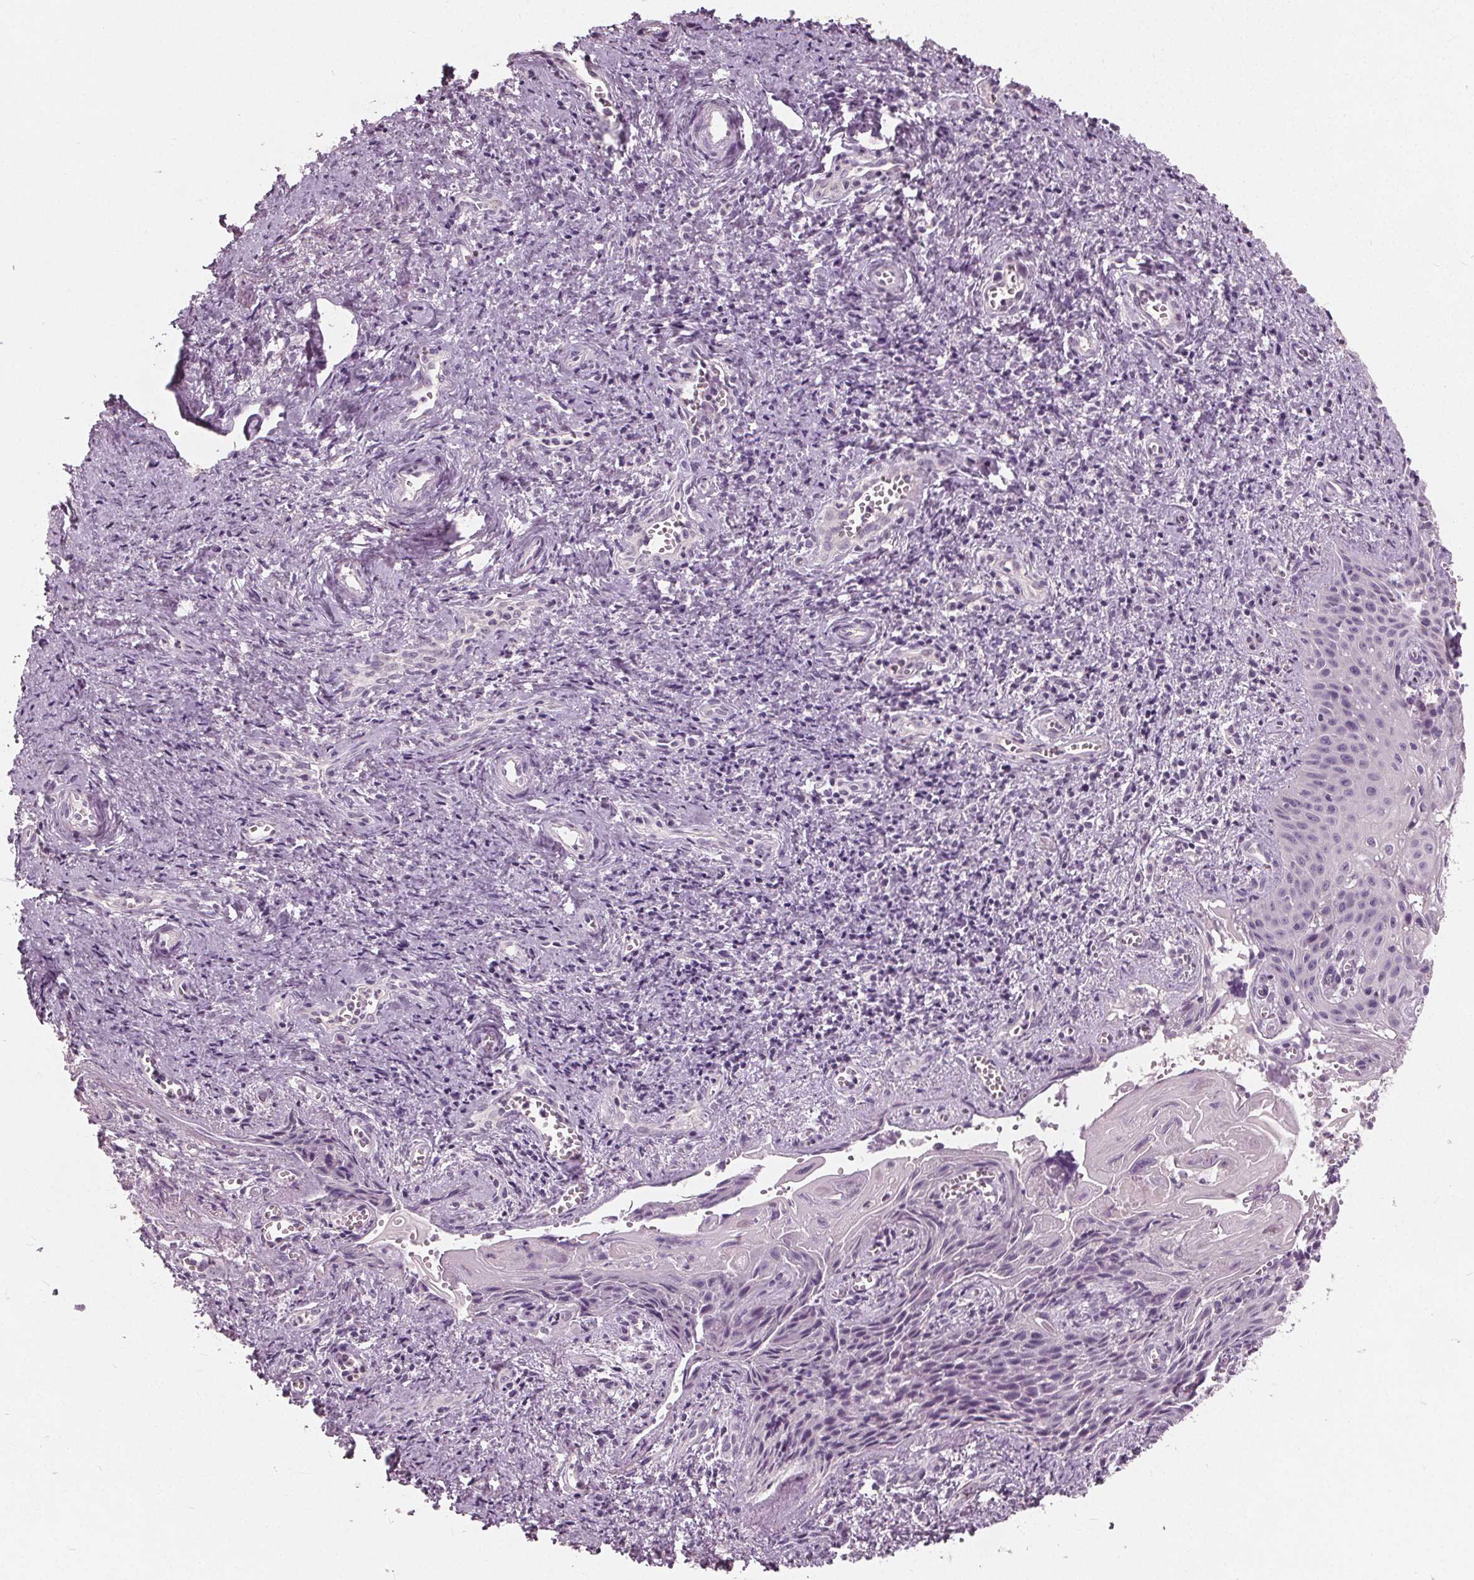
{"staining": {"intensity": "negative", "quantity": "none", "location": "none"}, "tissue": "cervical cancer", "cell_type": "Tumor cells", "image_type": "cancer", "snomed": [{"axis": "morphology", "description": "Squamous cell carcinoma, NOS"}, {"axis": "topography", "description": "Cervix"}], "caption": "Tumor cells are negative for protein expression in human squamous cell carcinoma (cervical). (DAB (3,3'-diaminobenzidine) IHC, high magnification).", "gene": "TKFC", "patient": {"sex": "female", "age": 30}}